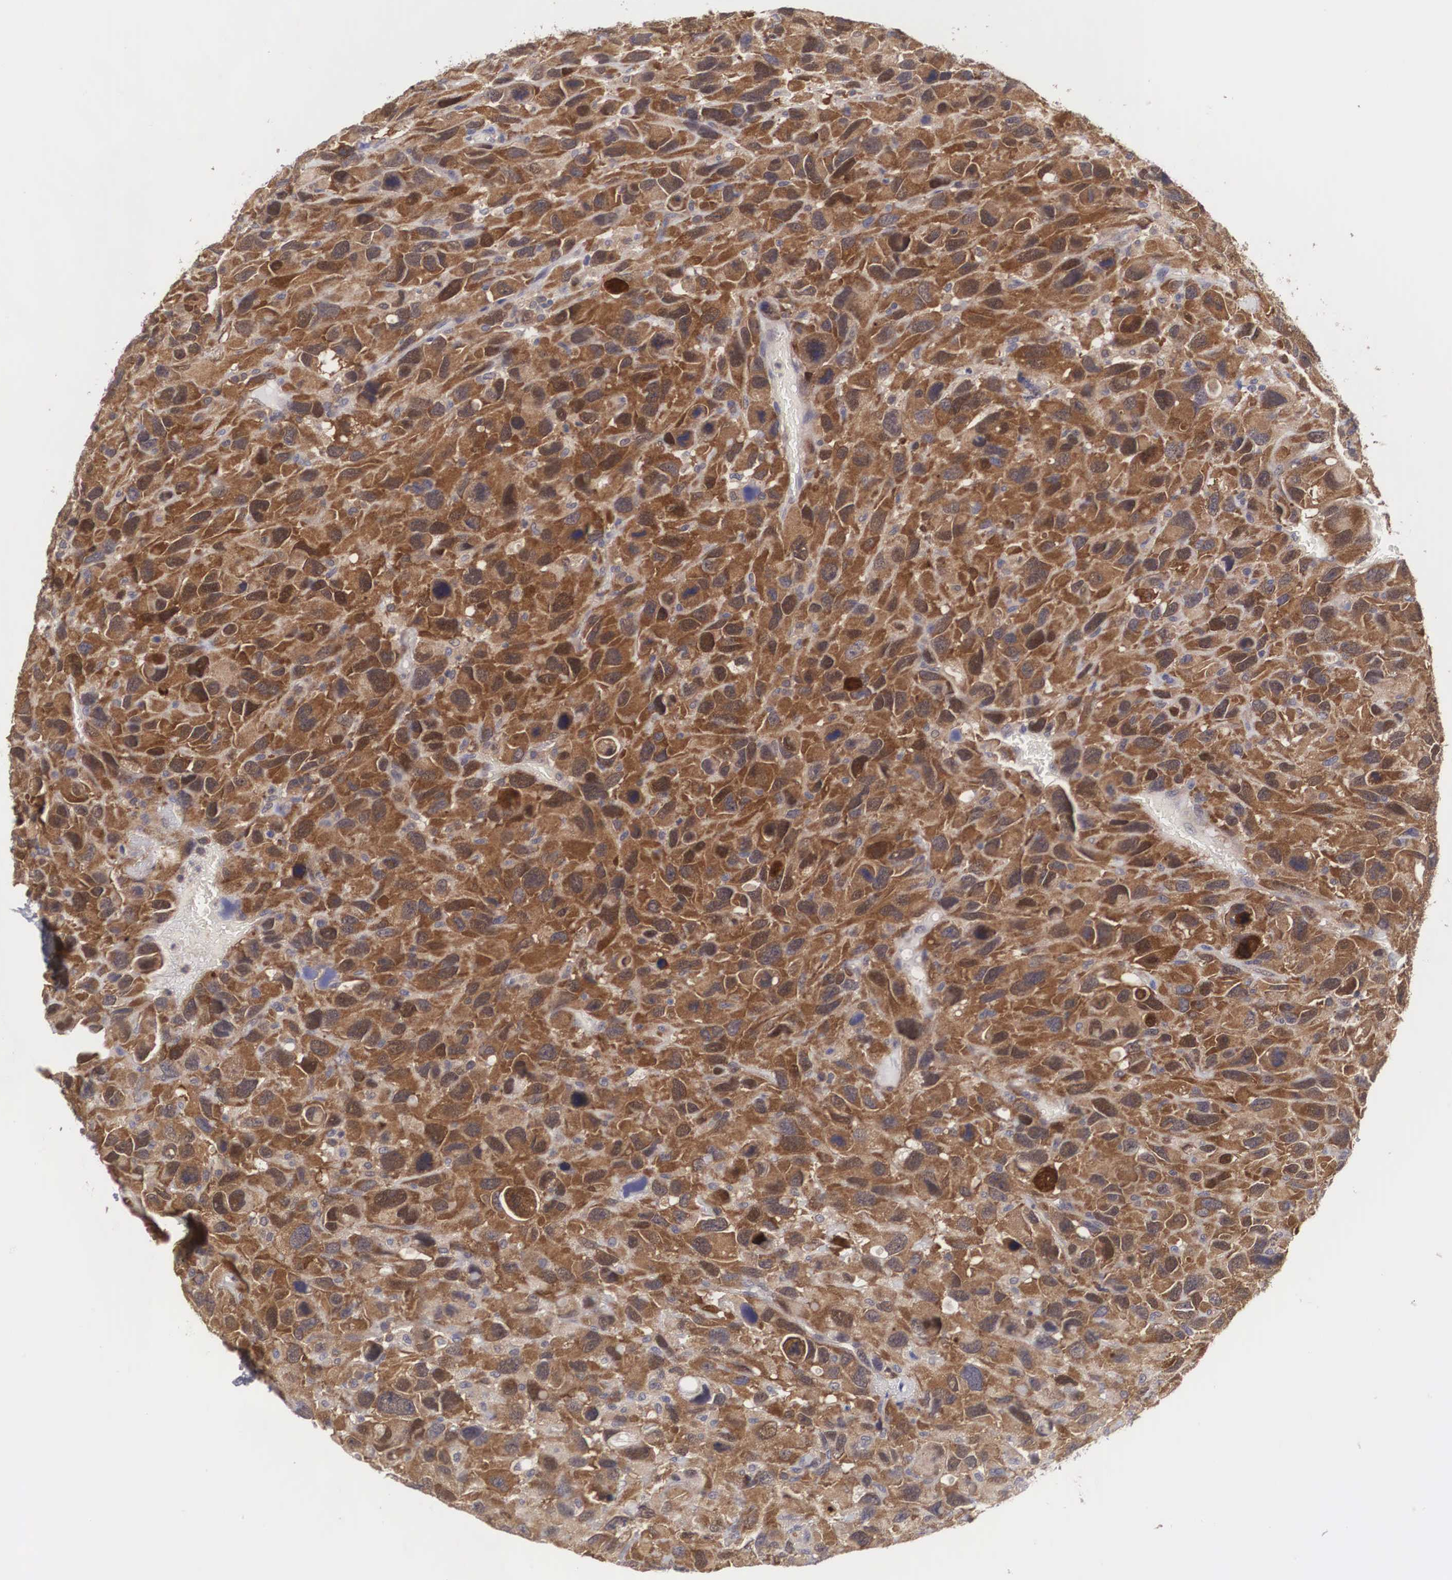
{"staining": {"intensity": "strong", "quantity": ">75%", "location": "cytoplasmic/membranous,nuclear"}, "tissue": "renal cancer", "cell_type": "Tumor cells", "image_type": "cancer", "snomed": [{"axis": "morphology", "description": "Adenocarcinoma, NOS"}, {"axis": "topography", "description": "Kidney"}], "caption": "Human renal adenocarcinoma stained with a protein marker demonstrates strong staining in tumor cells.", "gene": "ADSL", "patient": {"sex": "male", "age": 79}}